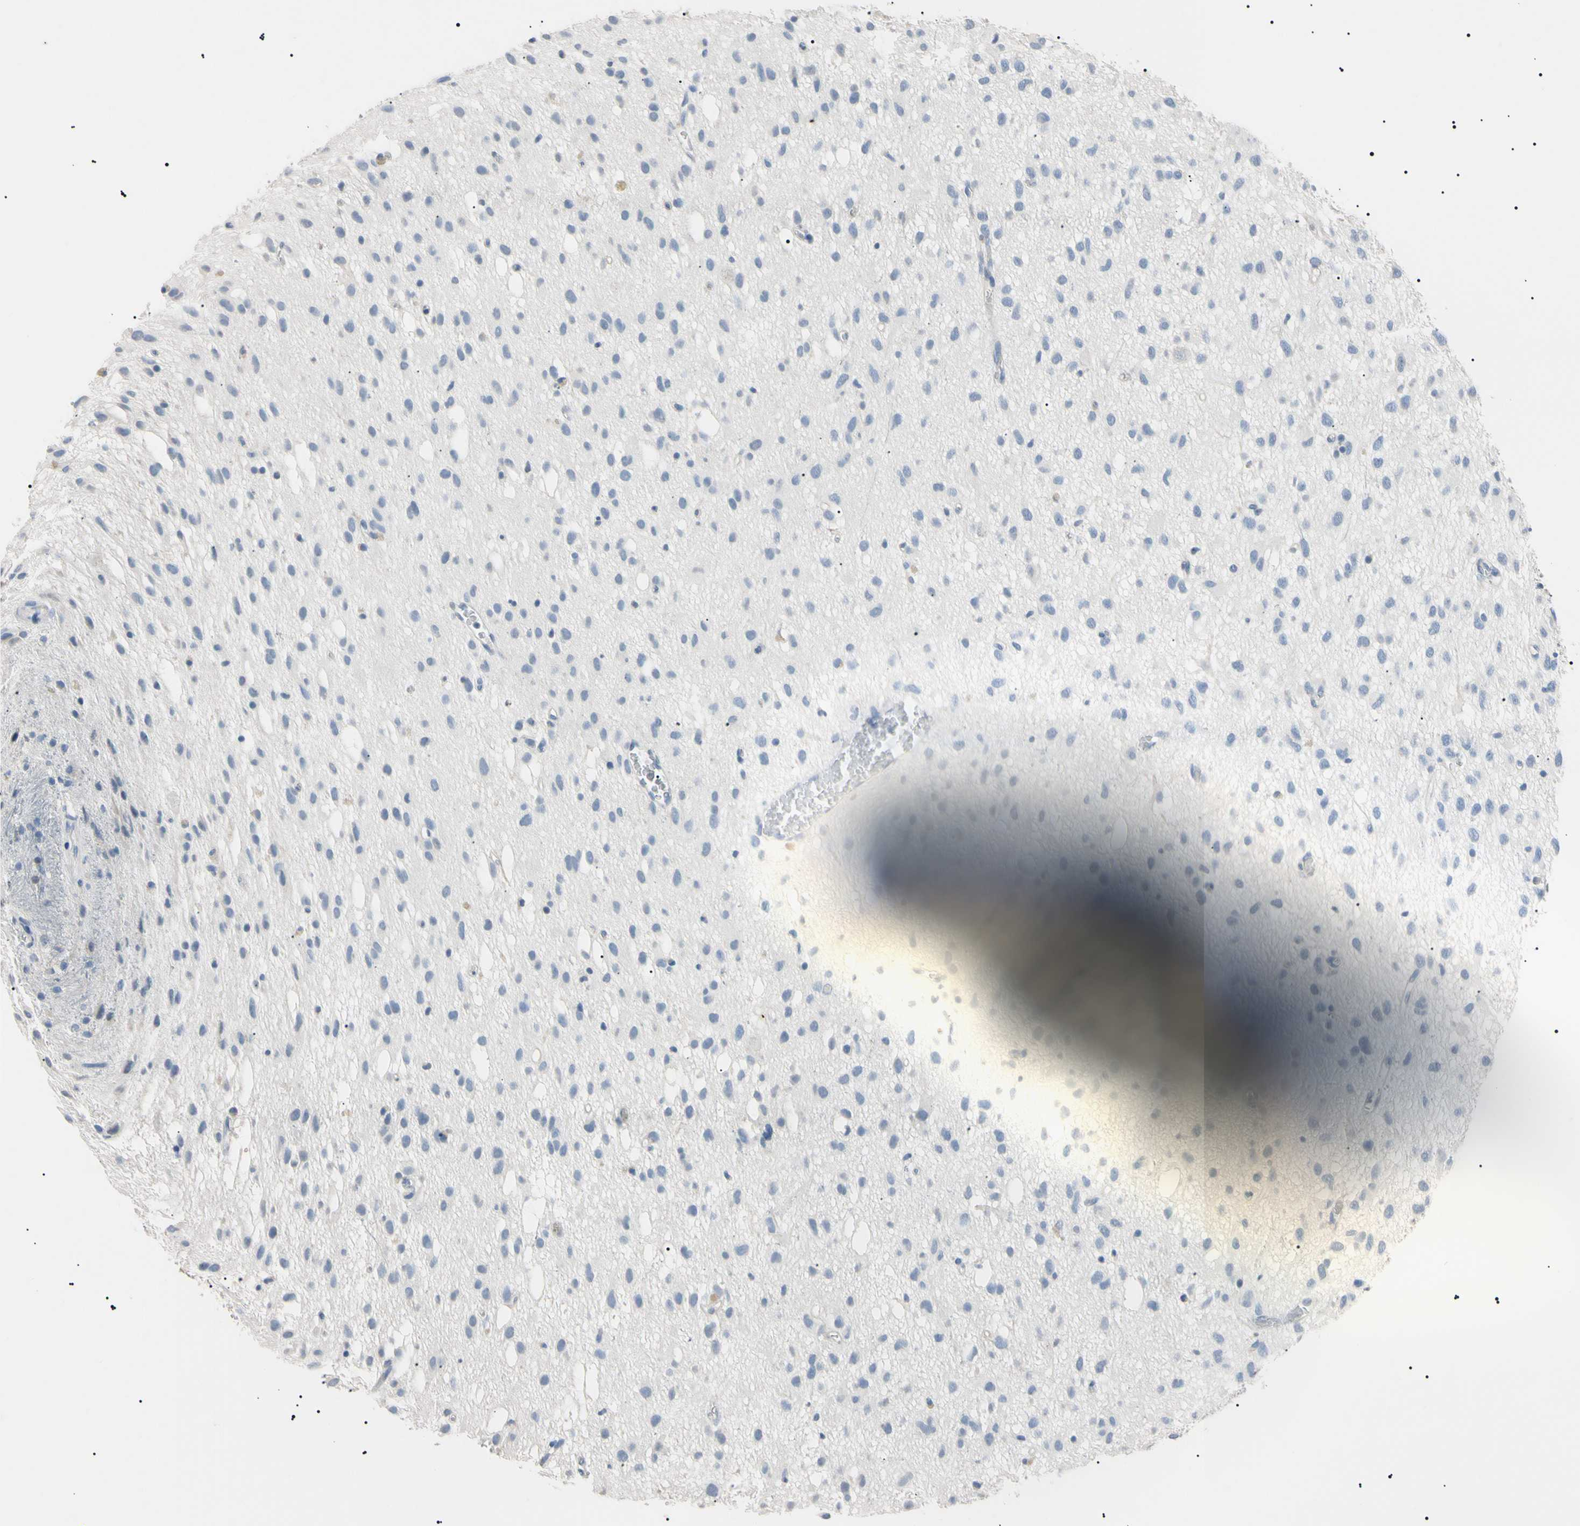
{"staining": {"intensity": "negative", "quantity": "none", "location": "none"}, "tissue": "glioma", "cell_type": "Tumor cells", "image_type": "cancer", "snomed": [{"axis": "morphology", "description": "Glioma, malignant, Low grade"}, {"axis": "topography", "description": "Brain"}], "caption": "Histopathology image shows no significant protein expression in tumor cells of malignant glioma (low-grade). (DAB (3,3'-diaminobenzidine) immunohistochemistry, high magnification).", "gene": "CGB3", "patient": {"sex": "male", "age": 77}}